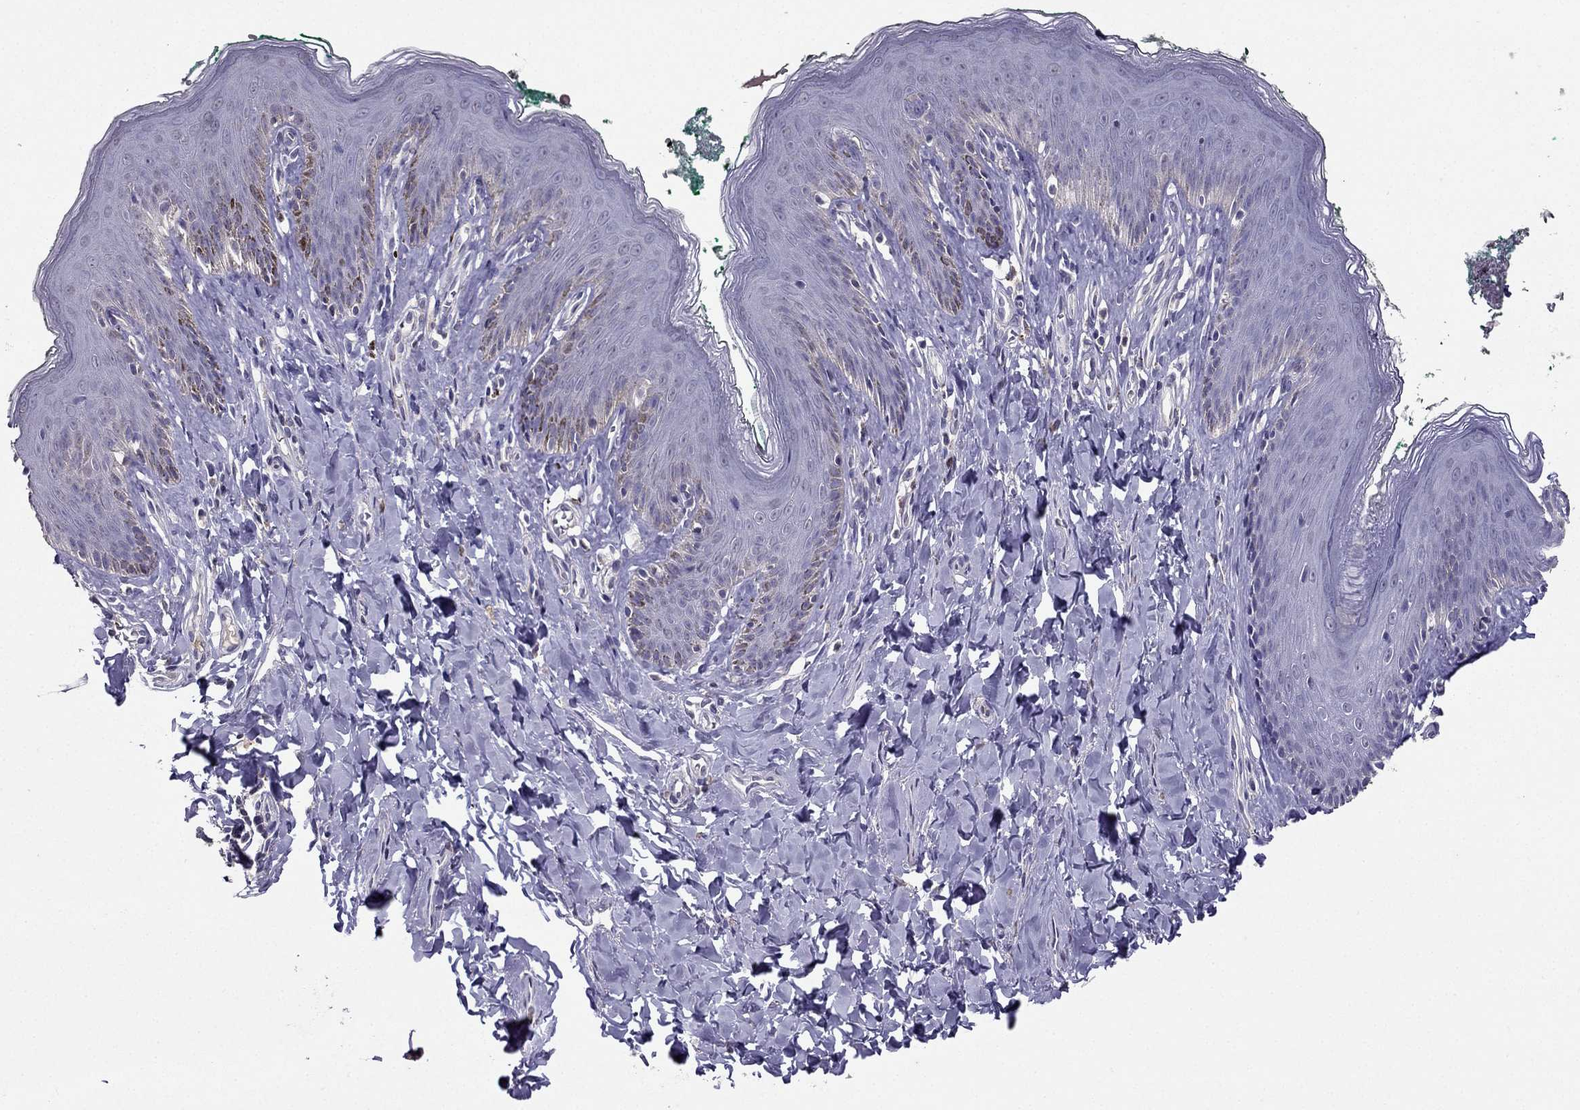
{"staining": {"intensity": "negative", "quantity": "none", "location": "none"}, "tissue": "skin", "cell_type": "Epidermal cells", "image_type": "normal", "snomed": [{"axis": "morphology", "description": "Normal tissue, NOS"}, {"axis": "topography", "description": "Vulva"}], "caption": "Protein analysis of benign skin demonstrates no significant expression in epidermal cells. The staining is performed using DAB (3,3'-diaminobenzidine) brown chromogen with nuclei counter-stained in using hematoxylin.", "gene": "RFLNB", "patient": {"sex": "female", "age": 66}}